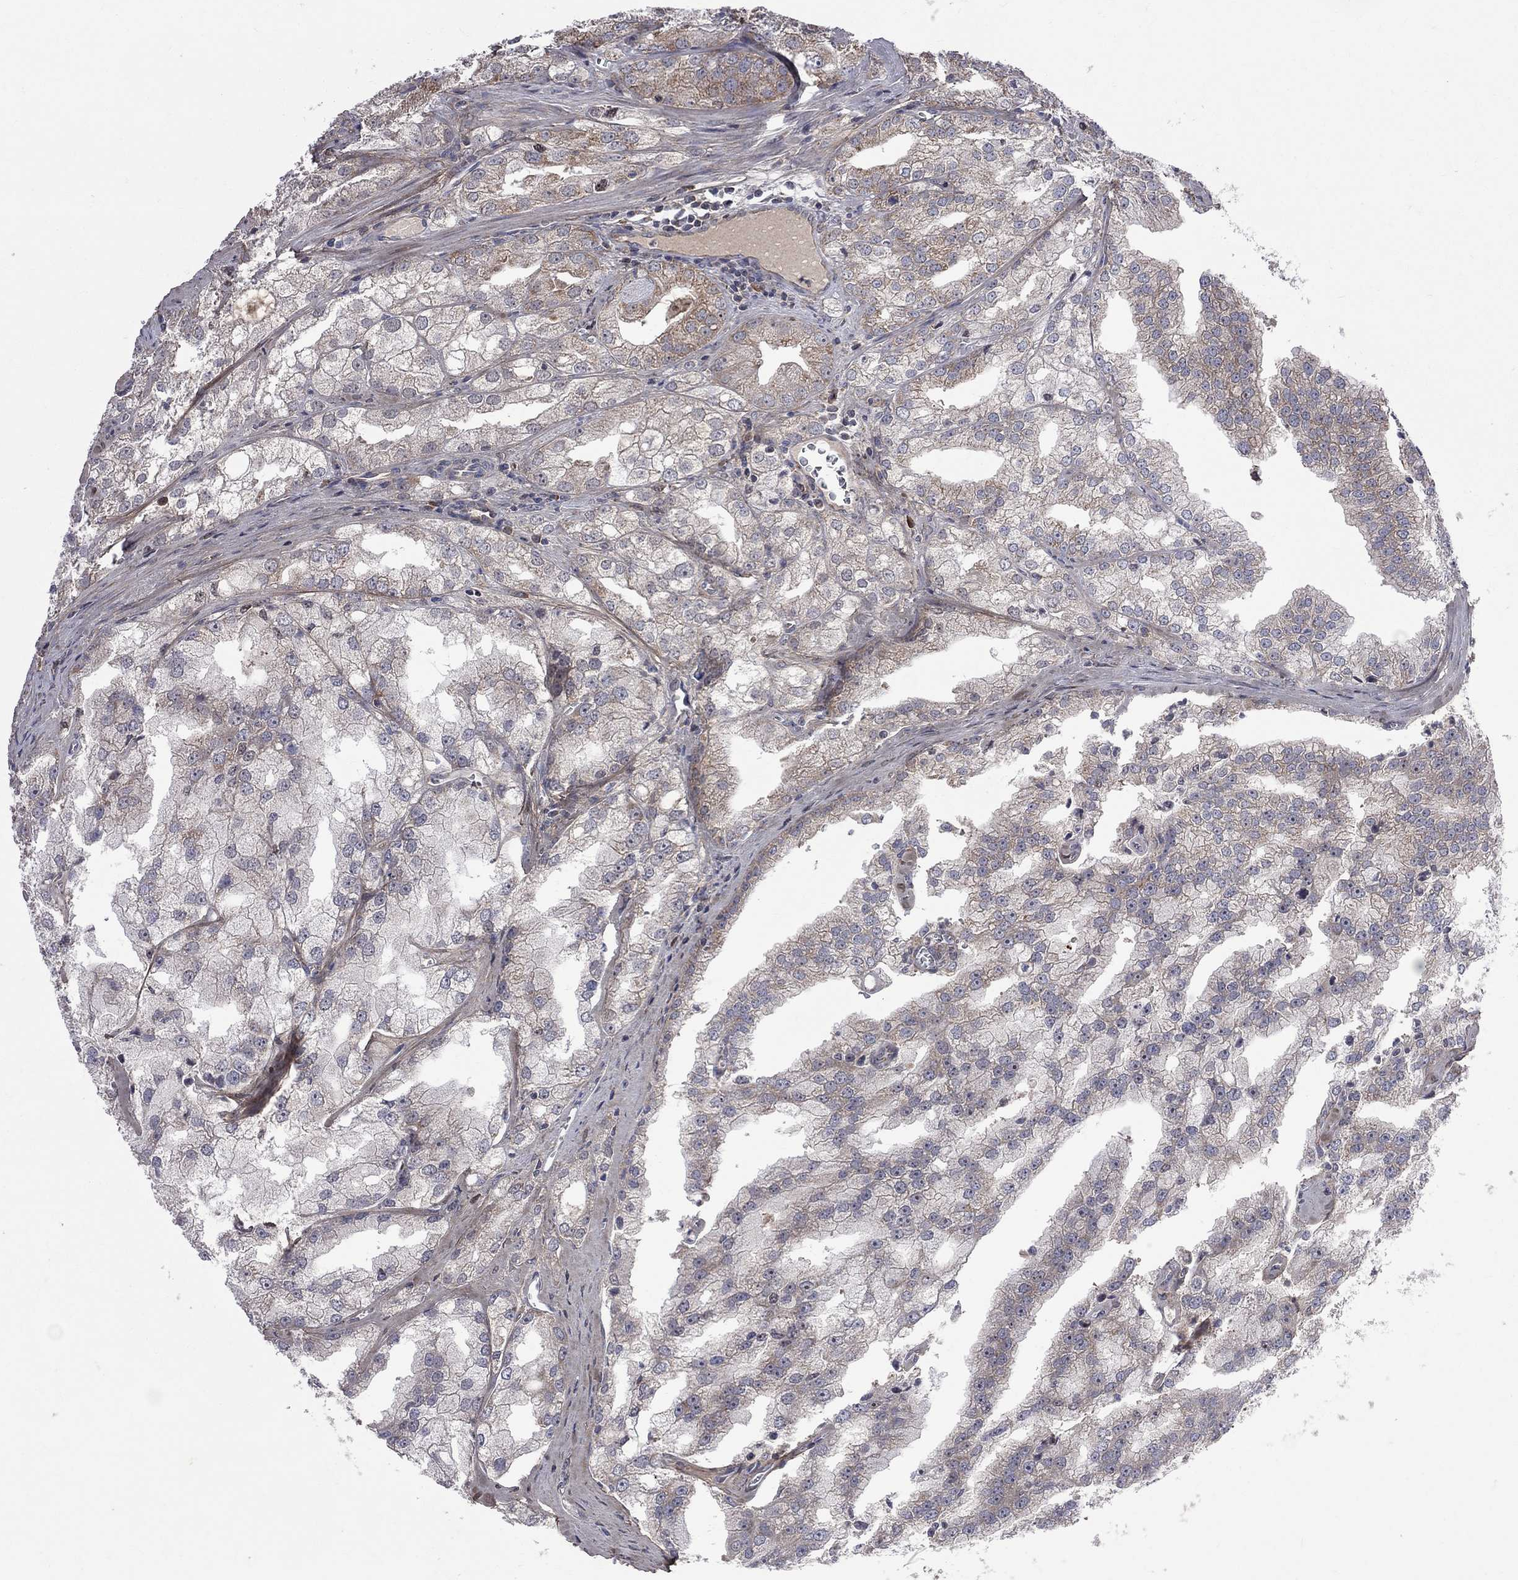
{"staining": {"intensity": "weak", "quantity": "<25%", "location": "cytoplasmic/membranous"}, "tissue": "prostate cancer", "cell_type": "Tumor cells", "image_type": "cancer", "snomed": [{"axis": "morphology", "description": "Adenocarcinoma, NOS"}, {"axis": "topography", "description": "Prostate"}], "caption": "Tumor cells are negative for protein expression in human adenocarcinoma (prostate).", "gene": "CNOT11", "patient": {"sex": "male", "age": 70}}